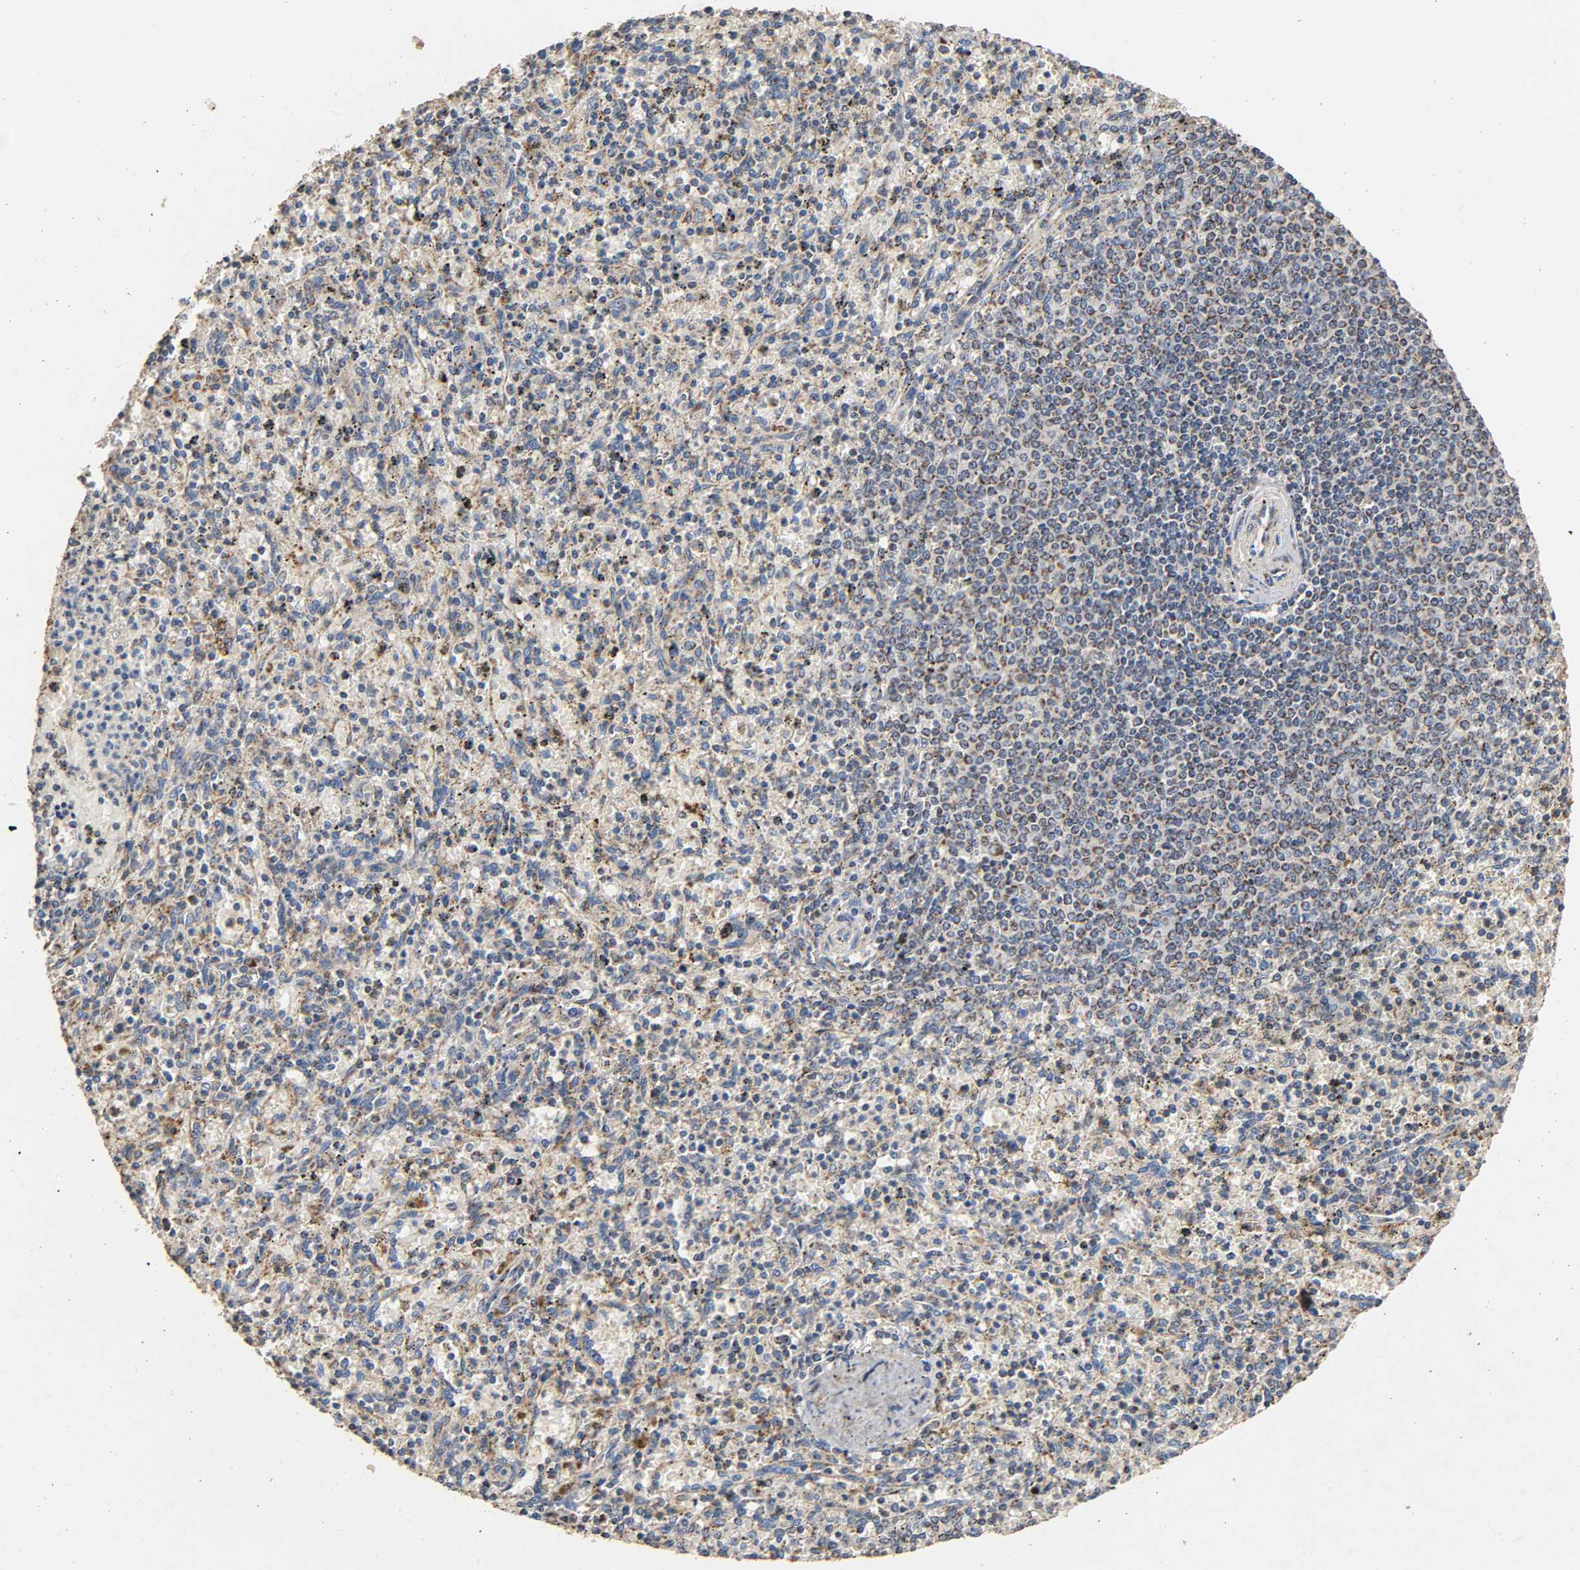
{"staining": {"intensity": "weak", "quantity": "25%-75%", "location": "cytoplasmic/membranous"}, "tissue": "spleen", "cell_type": "Cells in red pulp", "image_type": "normal", "snomed": [{"axis": "morphology", "description": "Normal tissue, NOS"}, {"axis": "topography", "description": "Spleen"}], "caption": "Immunohistochemical staining of normal human spleen shows 25%-75% levels of weak cytoplasmic/membranous protein staining in about 25%-75% of cells in red pulp.", "gene": "NDUFS3", "patient": {"sex": "male", "age": 72}}